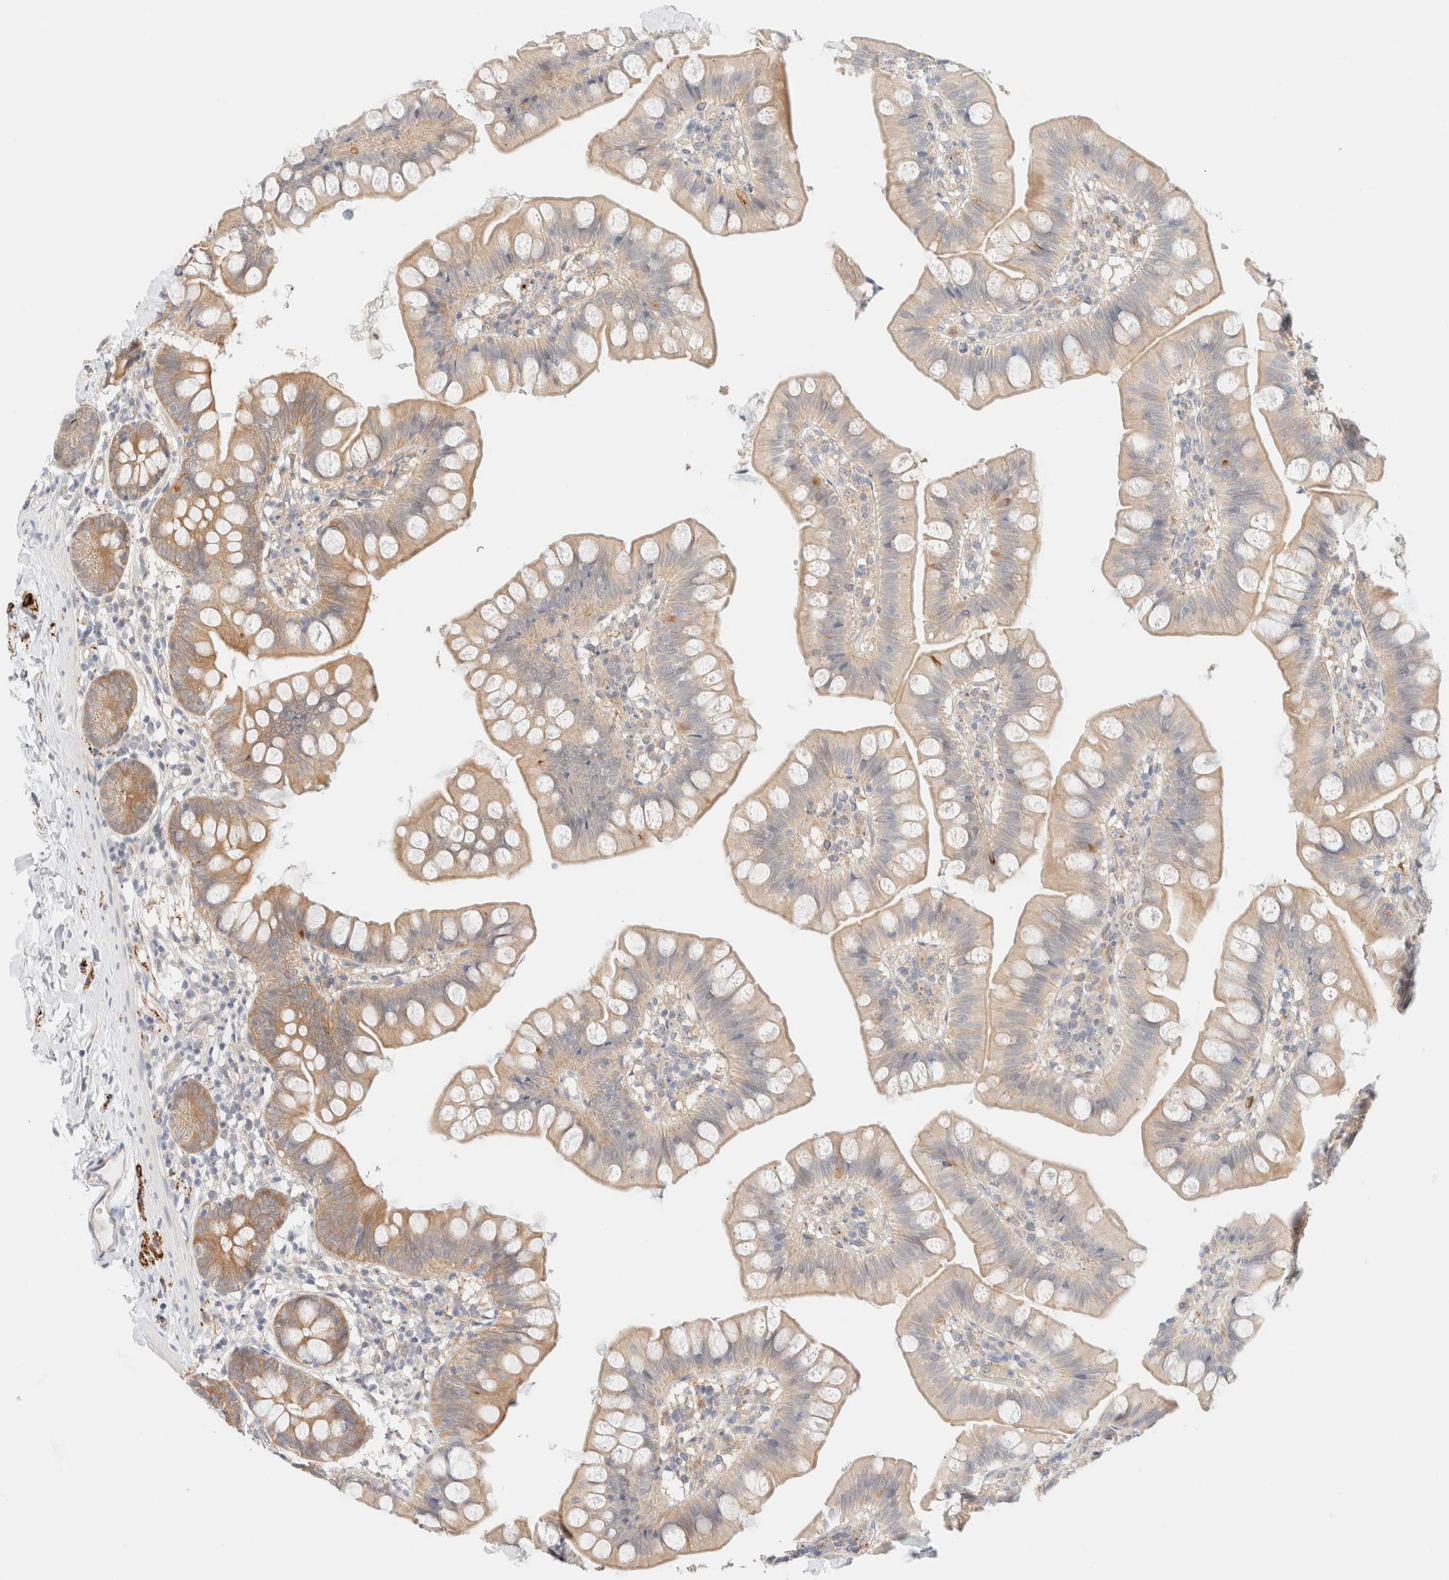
{"staining": {"intensity": "moderate", "quantity": "25%-75%", "location": "cytoplasmic/membranous"}, "tissue": "small intestine", "cell_type": "Glandular cells", "image_type": "normal", "snomed": [{"axis": "morphology", "description": "Normal tissue, NOS"}, {"axis": "topography", "description": "Small intestine"}], "caption": "DAB (3,3'-diaminobenzidine) immunohistochemical staining of benign small intestine exhibits moderate cytoplasmic/membranous protein expression in approximately 25%-75% of glandular cells.", "gene": "UNC13B", "patient": {"sex": "male", "age": 7}}